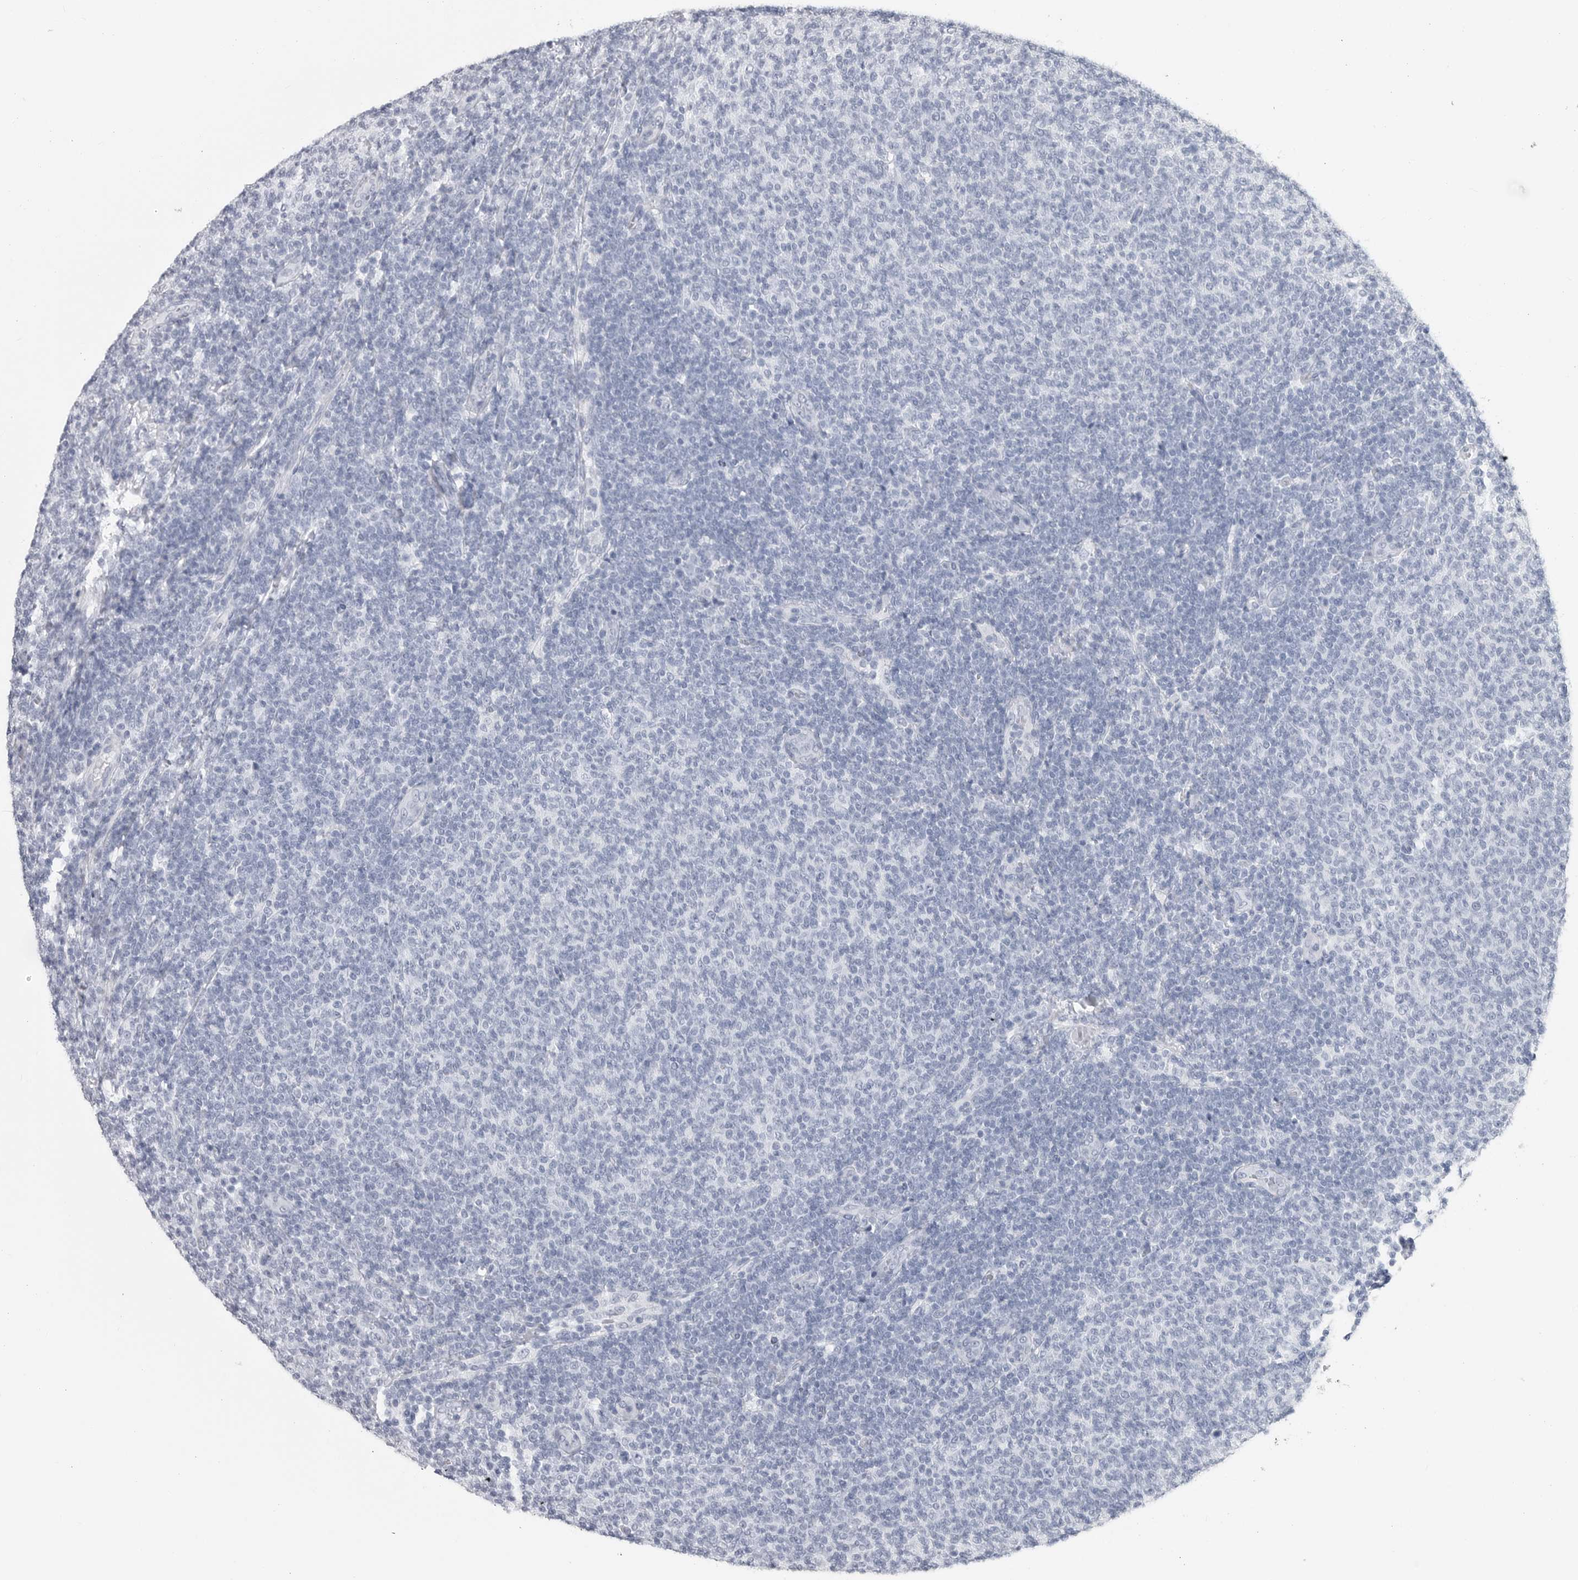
{"staining": {"intensity": "negative", "quantity": "none", "location": "none"}, "tissue": "lymphoma", "cell_type": "Tumor cells", "image_type": "cancer", "snomed": [{"axis": "morphology", "description": "Malignant lymphoma, non-Hodgkin's type, Low grade"}, {"axis": "topography", "description": "Lymph node"}], "caption": "Human lymphoma stained for a protein using immunohistochemistry (IHC) exhibits no expression in tumor cells.", "gene": "CSH1", "patient": {"sex": "male", "age": 66}}